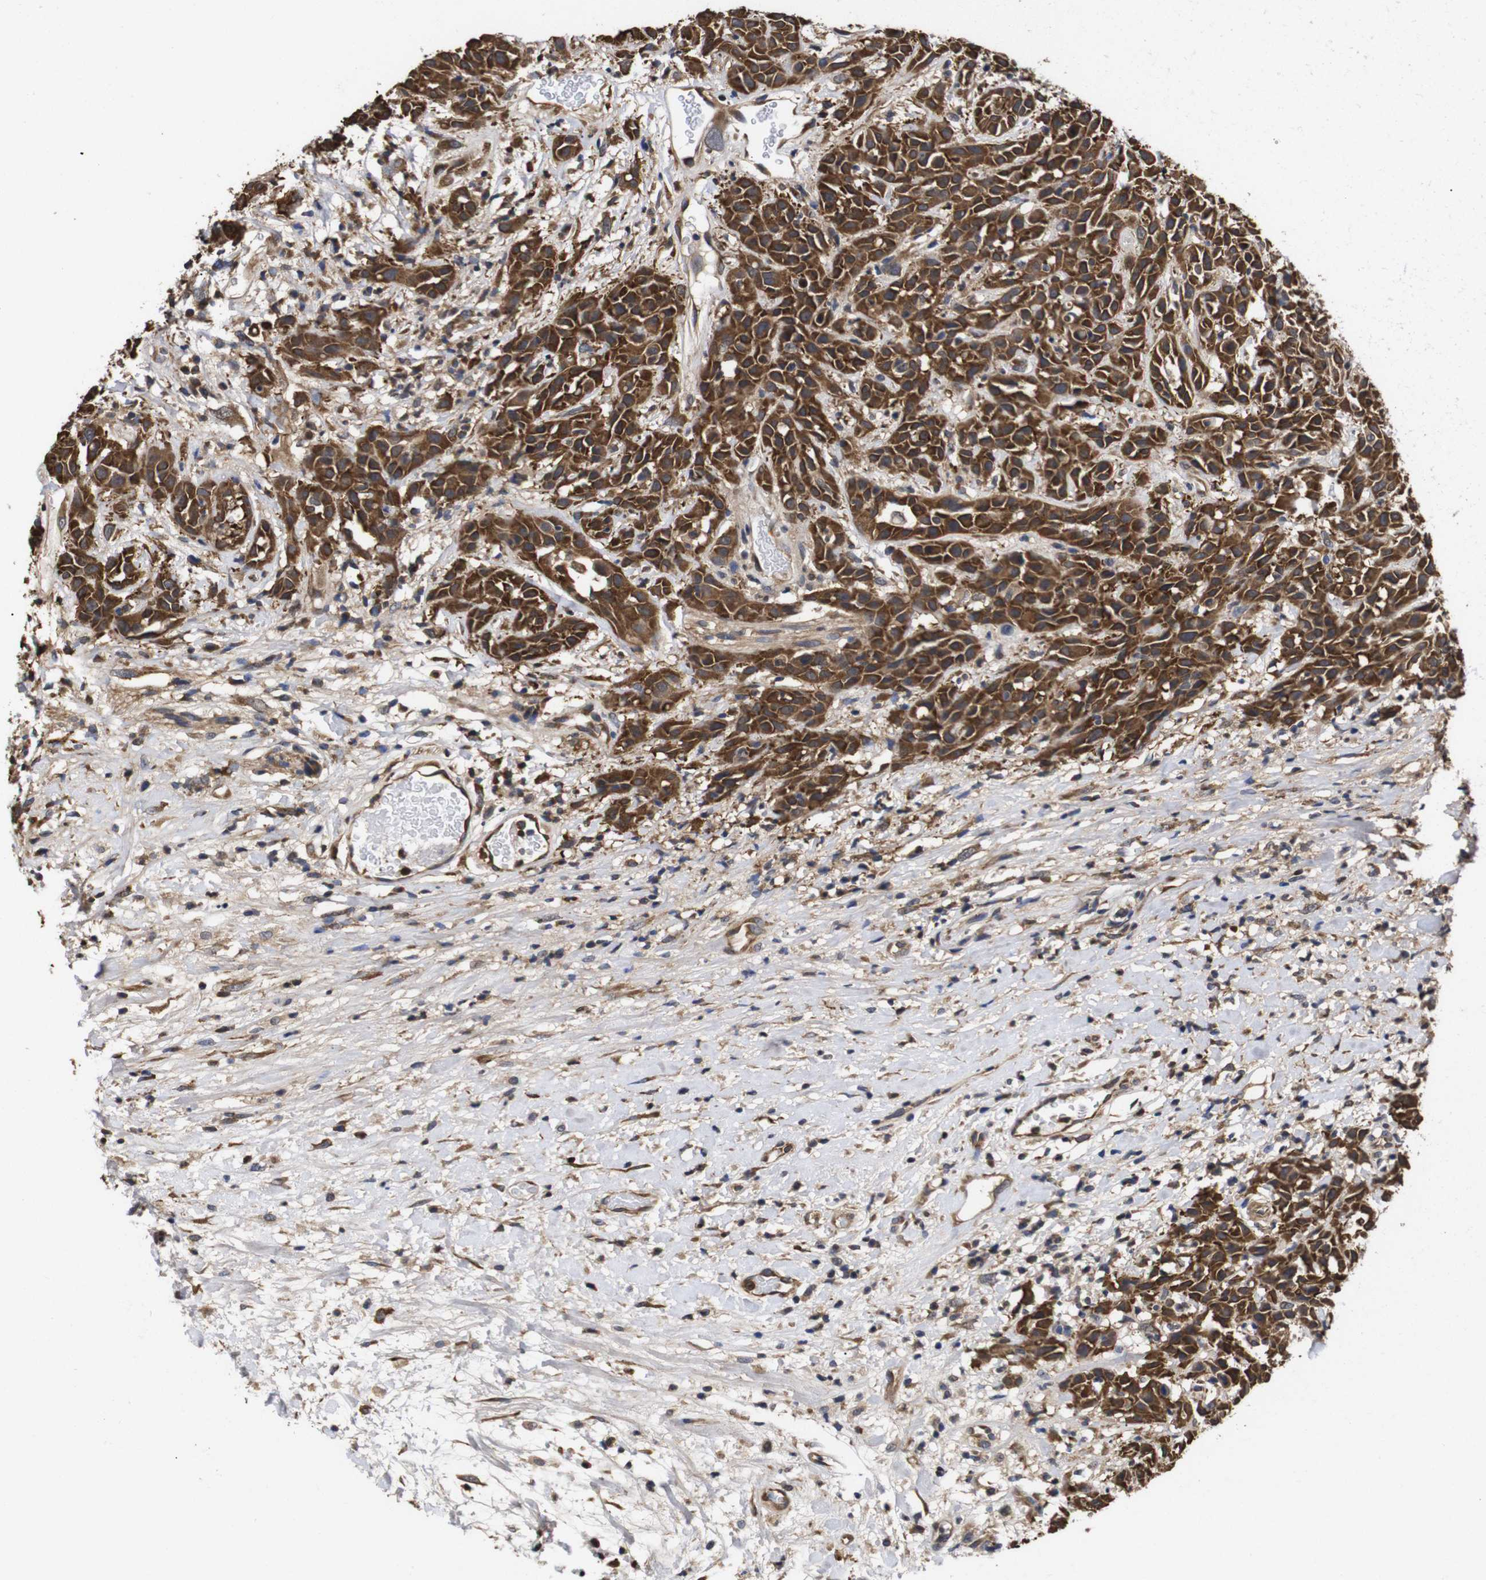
{"staining": {"intensity": "strong", "quantity": ">75%", "location": "cytoplasmic/membranous"}, "tissue": "head and neck cancer", "cell_type": "Tumor cells", "image_type": "cancer", "snomed": [{"axis": "morphology", "description": "Normal tissue, NOS"}, {"axis": "morphology", "description": "Squamous cell carcinoma, NOS"}, {"axis": "topography", "description": "Cartilage tissue"}, {"axis": "topography", "description": "Head-Neck"}], "caption": "IHC of squamous cell carcinoma (head and neck) displays high levels of strong cytoplasmic/membranous staining in approximately >75% of tumor cells.", "gene": "LRRCC1", "patient": {"sex": "male", "age": 62}}